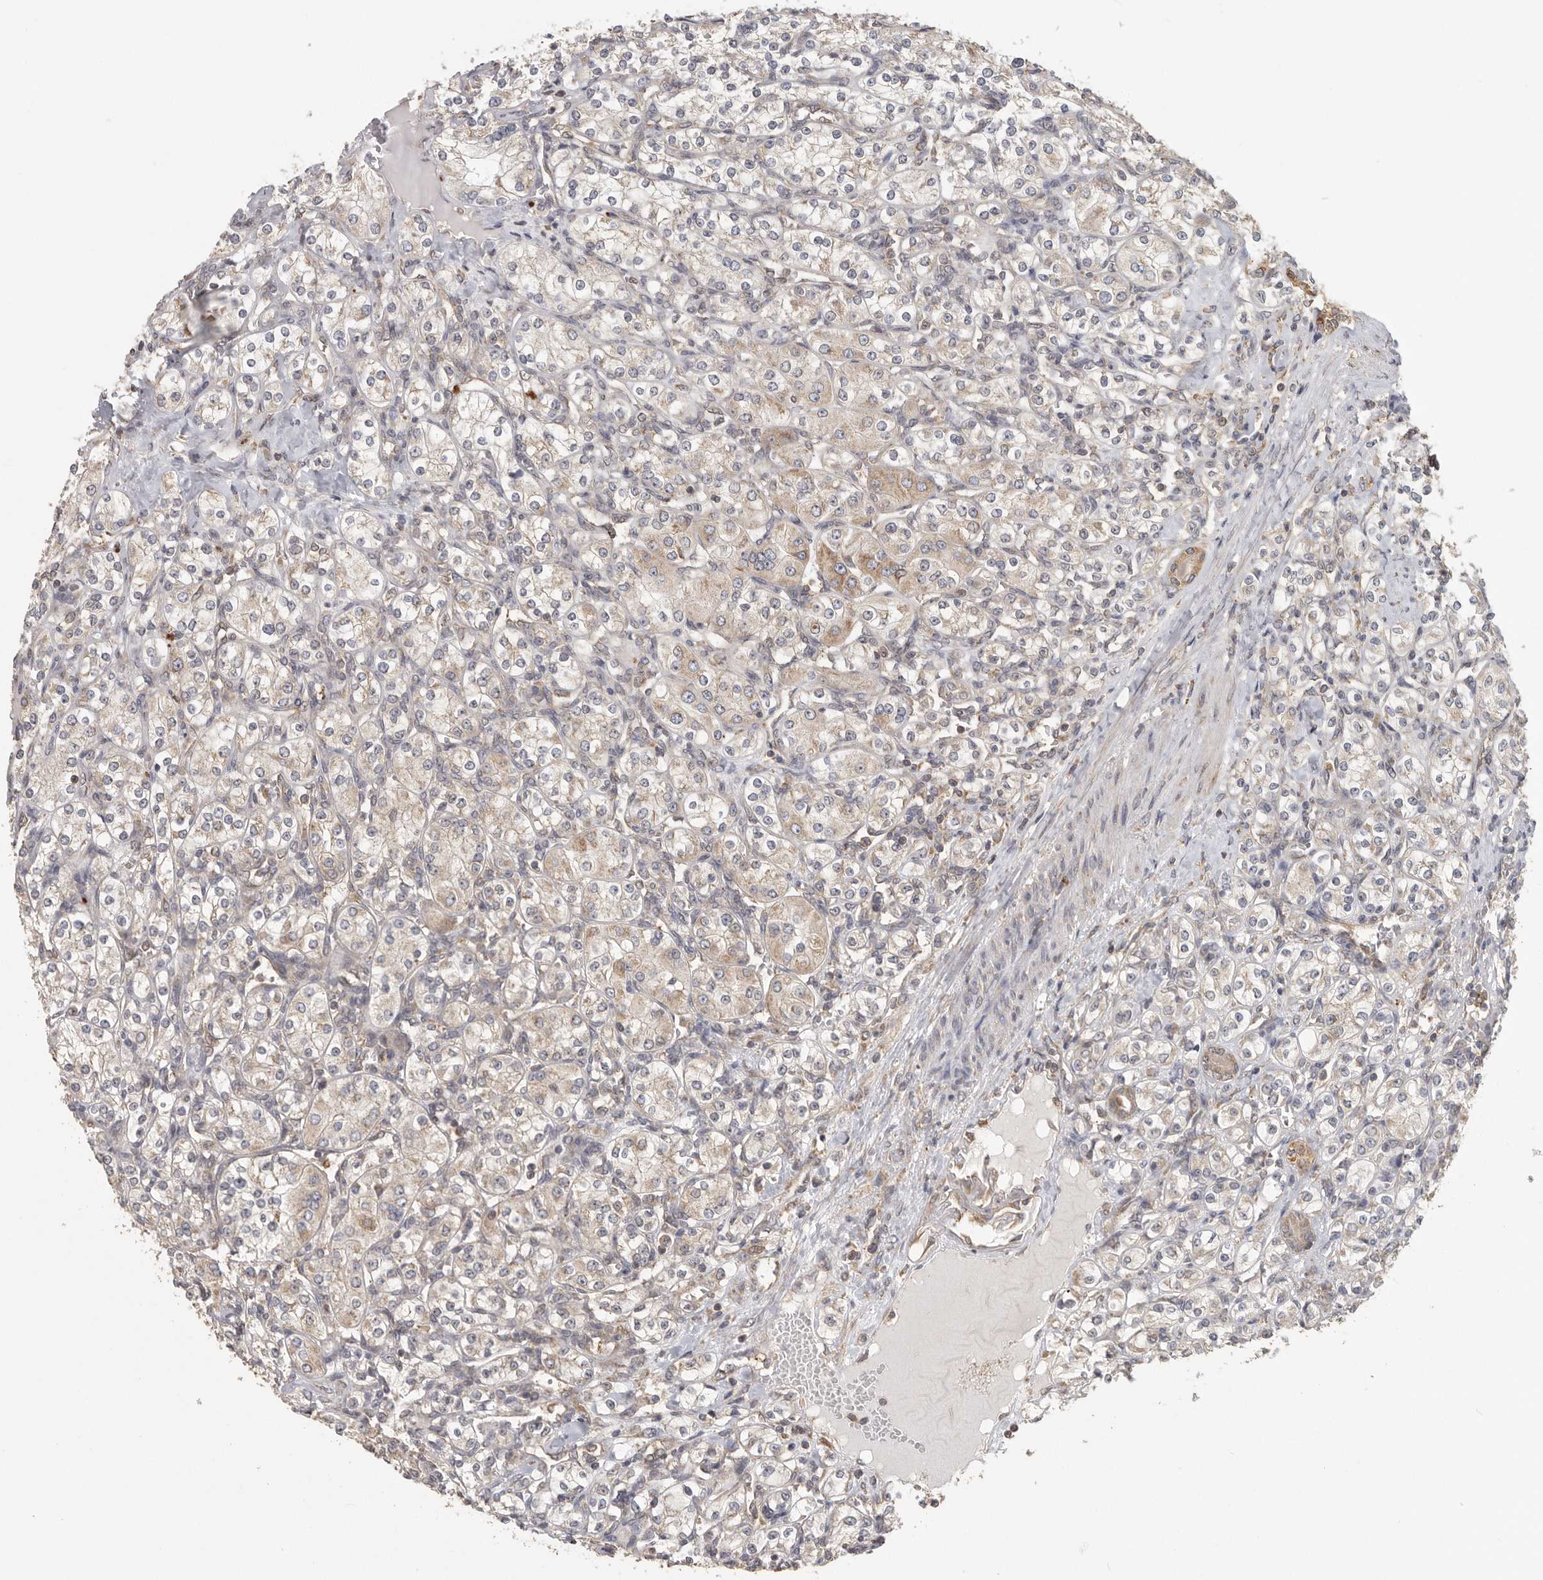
{"staining": {"intensity": "weak", "quantity": "25%-75%", "location": "cytoplasmic/membranous"}, "tissue": "renal cancer", "cell_type": "Tumor cells", "image_type": "cancer", "snomed": [{"axis": "morphology", "description": "Adenocarcinoma, NOS"}, {"axis": "topography", "description": "Kidney"}], "caption": "Immunohistochemical staining of renal cancer (adenocarcinoma) reveals low levels of weak cytoplasmic/membranous positivity in approximately 25%-75% of tumor cells.", "gene": "CCT8", "patient": {"sex": "male", "age": 77}}